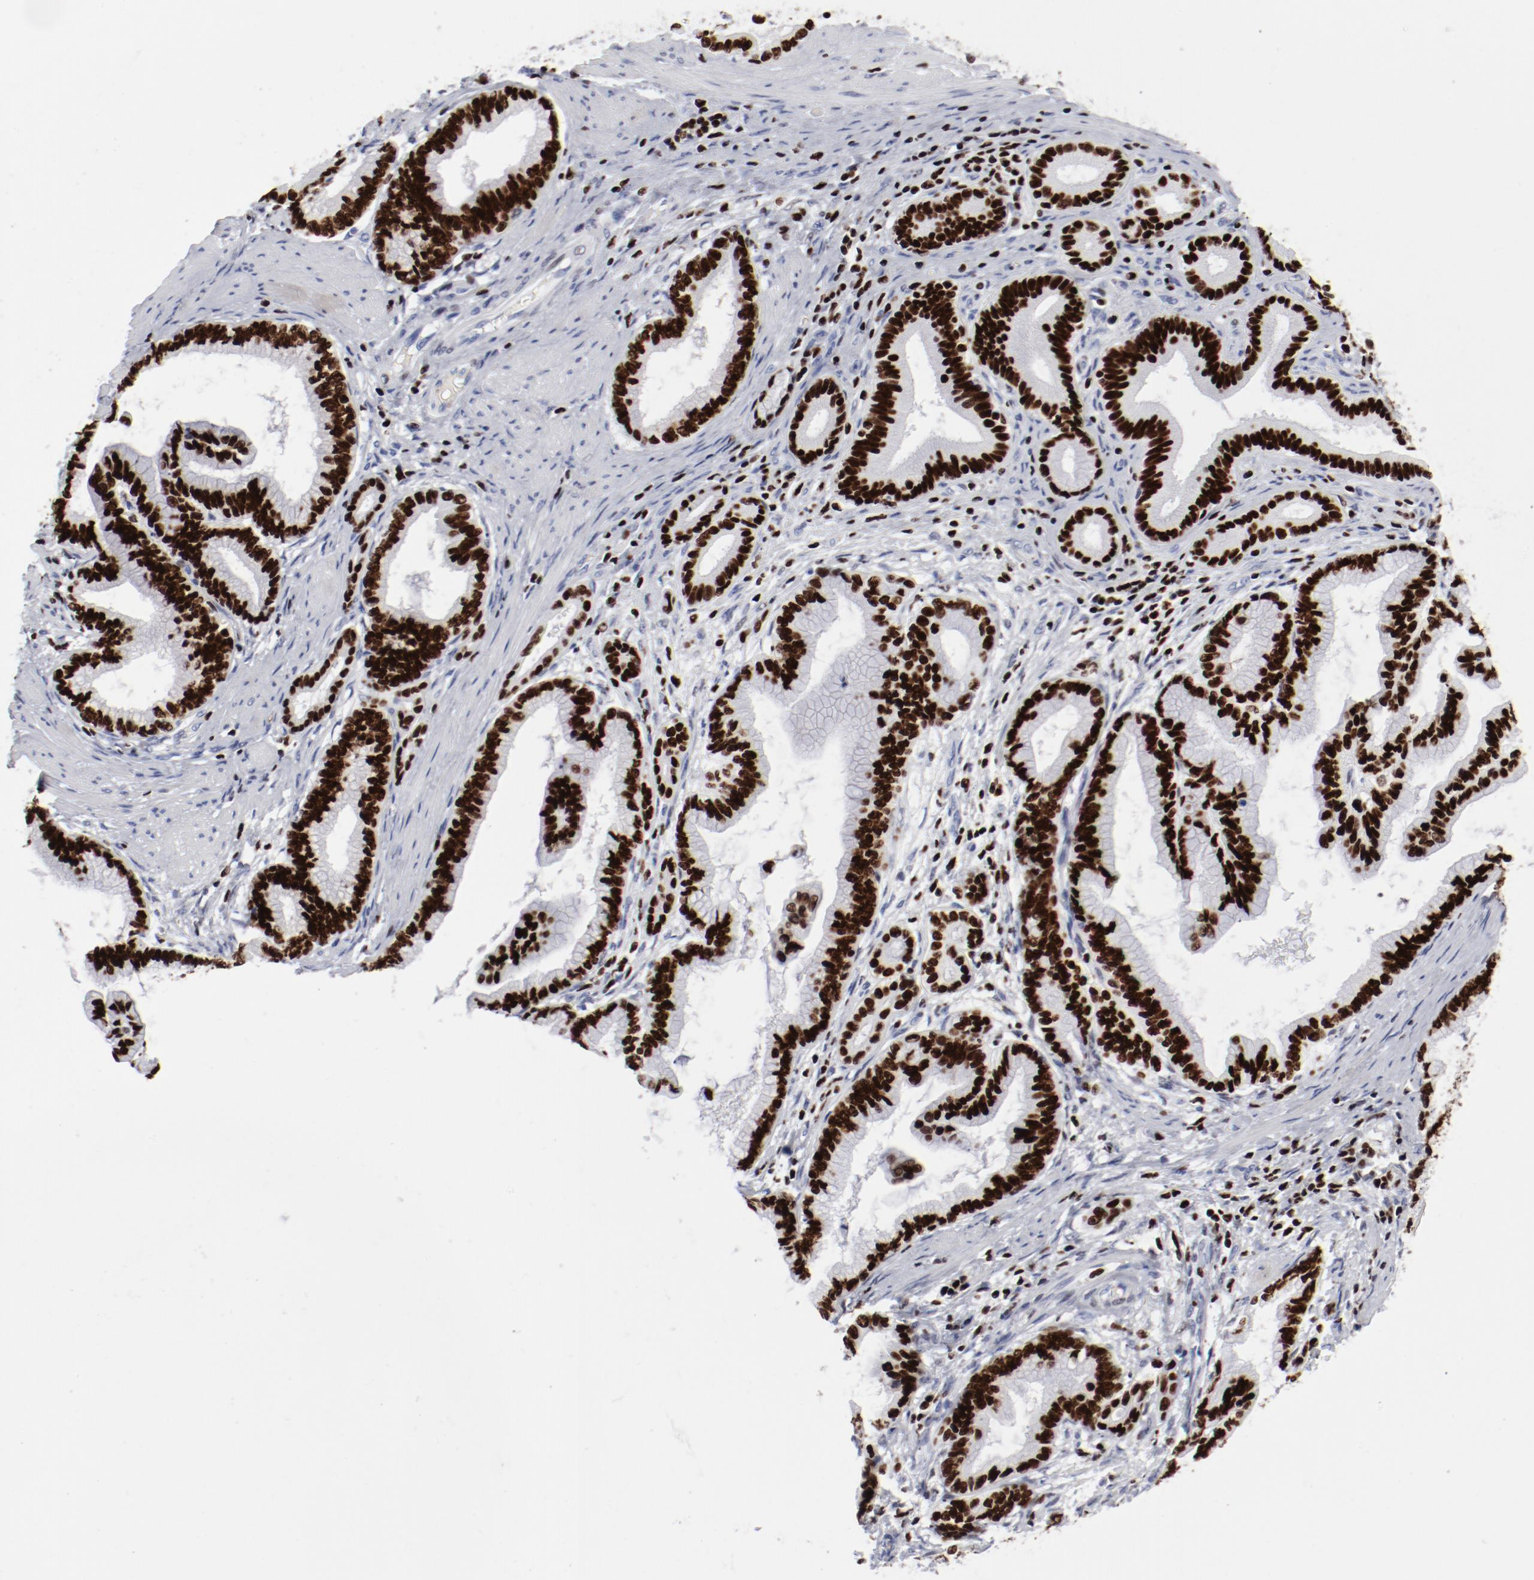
{"staining": {"intensity": "strong", "quantity": ">75%", "location": "nuclear"}, "tissue": "pancreatic cancer", "cell_type": "Tumor cells", "image_type": "cancer", "snomed": [{"axis": "morphology", "description": "Adenocarcinoma, NOS"}, {"axis": "topography", "description": "Pancreas"}], "caption": "This histopathology image reveals adenocarcinoma (pancreatic) stained with immunohistochemistry to label a protein in brown. The nuclear of tumor cells show strong positivity for the protein. Nuclei are counter-stained blue.", "gene": "SMARCC2", "patient": {"sex": "female", "age": 64}}